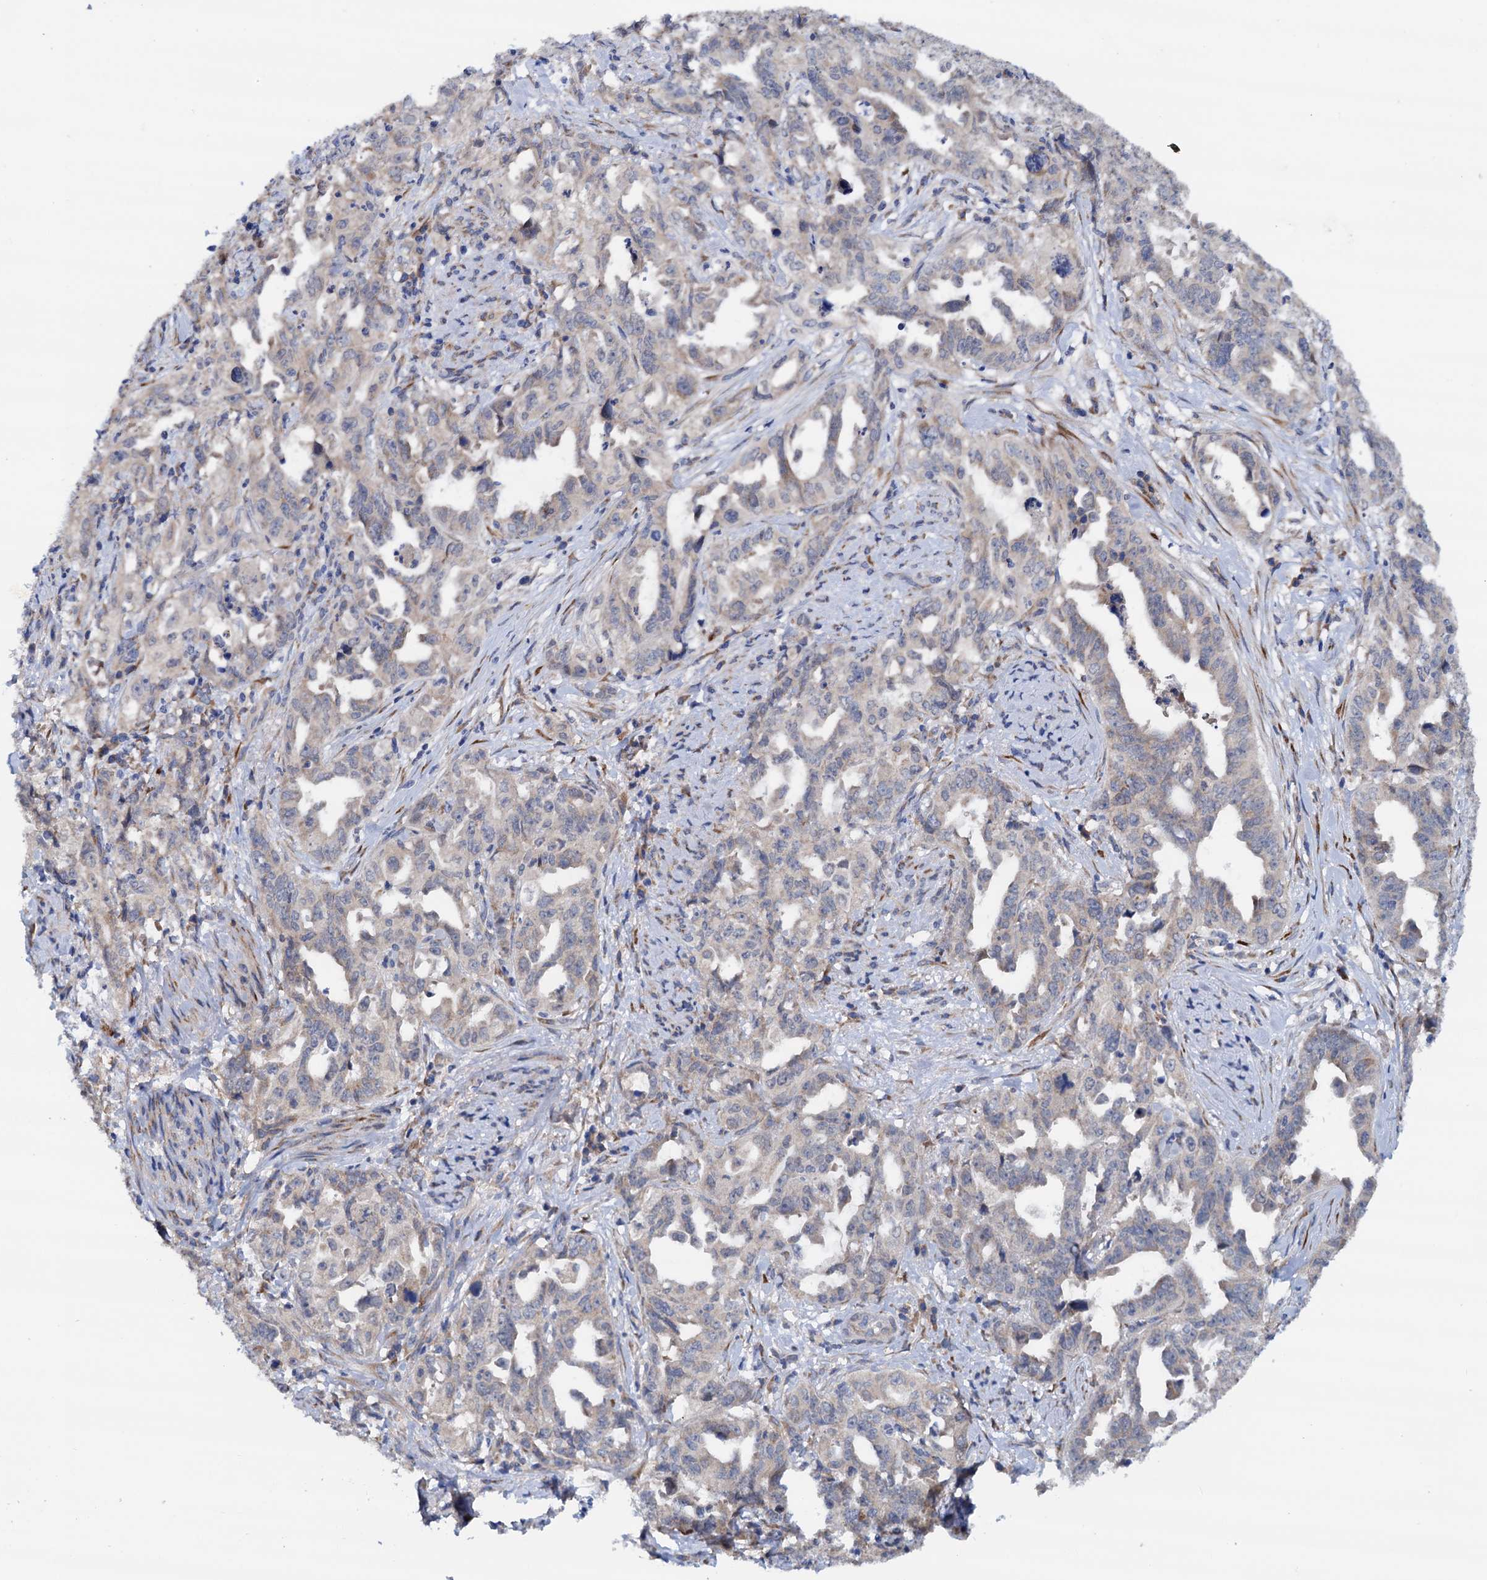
{"staining": {"intensity": "negative", "quantity": "none", "location": "none"}, "tissue": "endometrial cancer", "cell_type": "Tumor cells", "image_type": "cancer", "snomed": [{"axis": "morphology", "description": "Adenocarcinoma, NOS"}, {"axis": "topography", "description": "Endometrium"}], "caption": "Histopathology image shows no protein staining in tumor cells of endometrial cancer (adenocarcinoma) tissue. (DAB (3,3'-diaminobenzidine) immunohistochemistry visualized using brightfield microscopy, high magnification).", "gene": "RASSF9", "patient": {"sex": "female", "age": 65}}